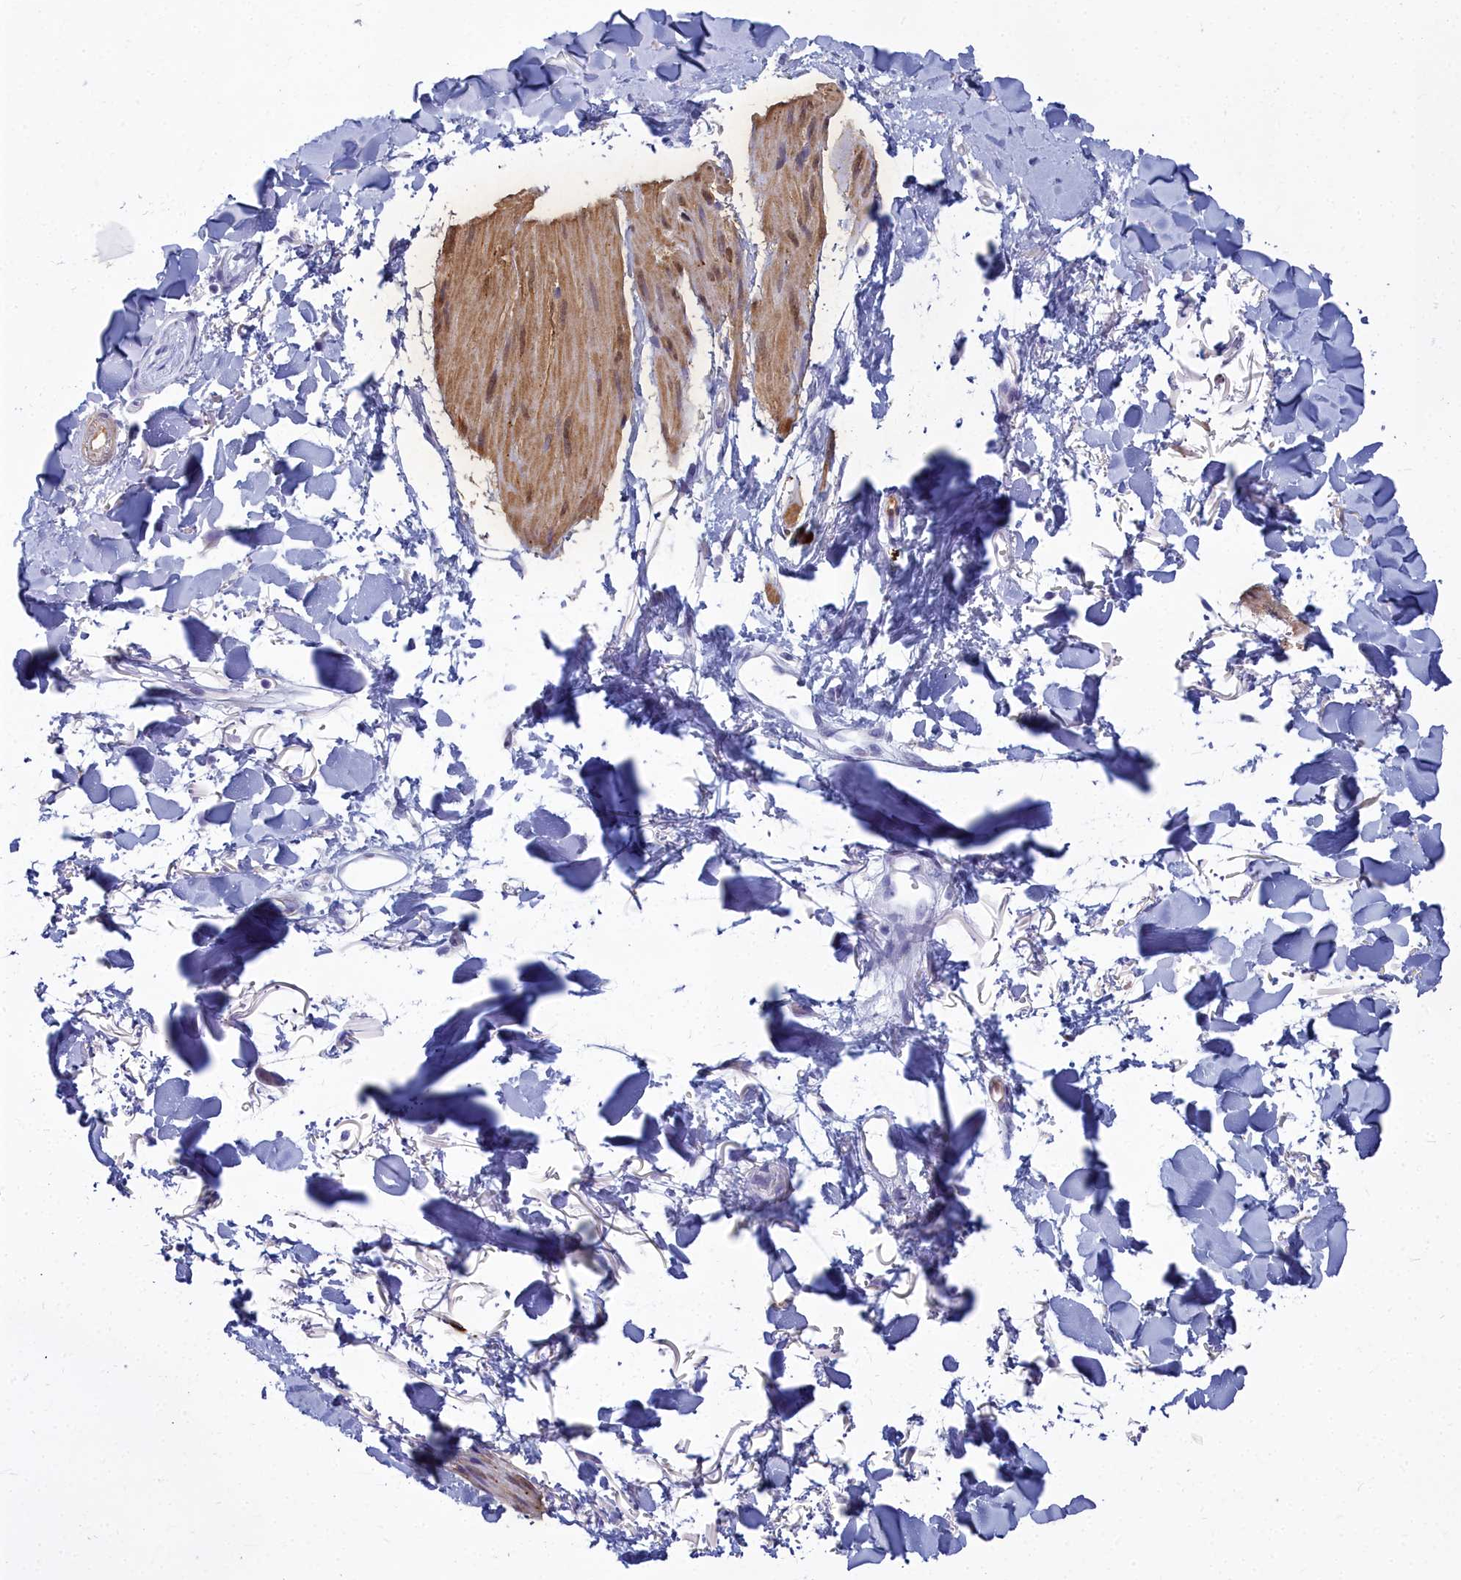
{"staining": {"intensity": "negative", "quantity": "none", "location": "none"}, "tissue": "skin", "cell_type": "Fibroblasts", "image_type": "normal", "snomed": [{"axis": "morphology", "description": "Normal tissue, NOS"}, {"axis": "topography", "description": "Skin"}], "caption": "IHC micrograph of normal skin stained for a protein (brown), which demonstrates no expression in fibroblasts. (DAB IHC visualized using brightfield microscopy, high magnification).", "gene": "PPP1R14A", "patient": {"sex": "female", "age": 58}}